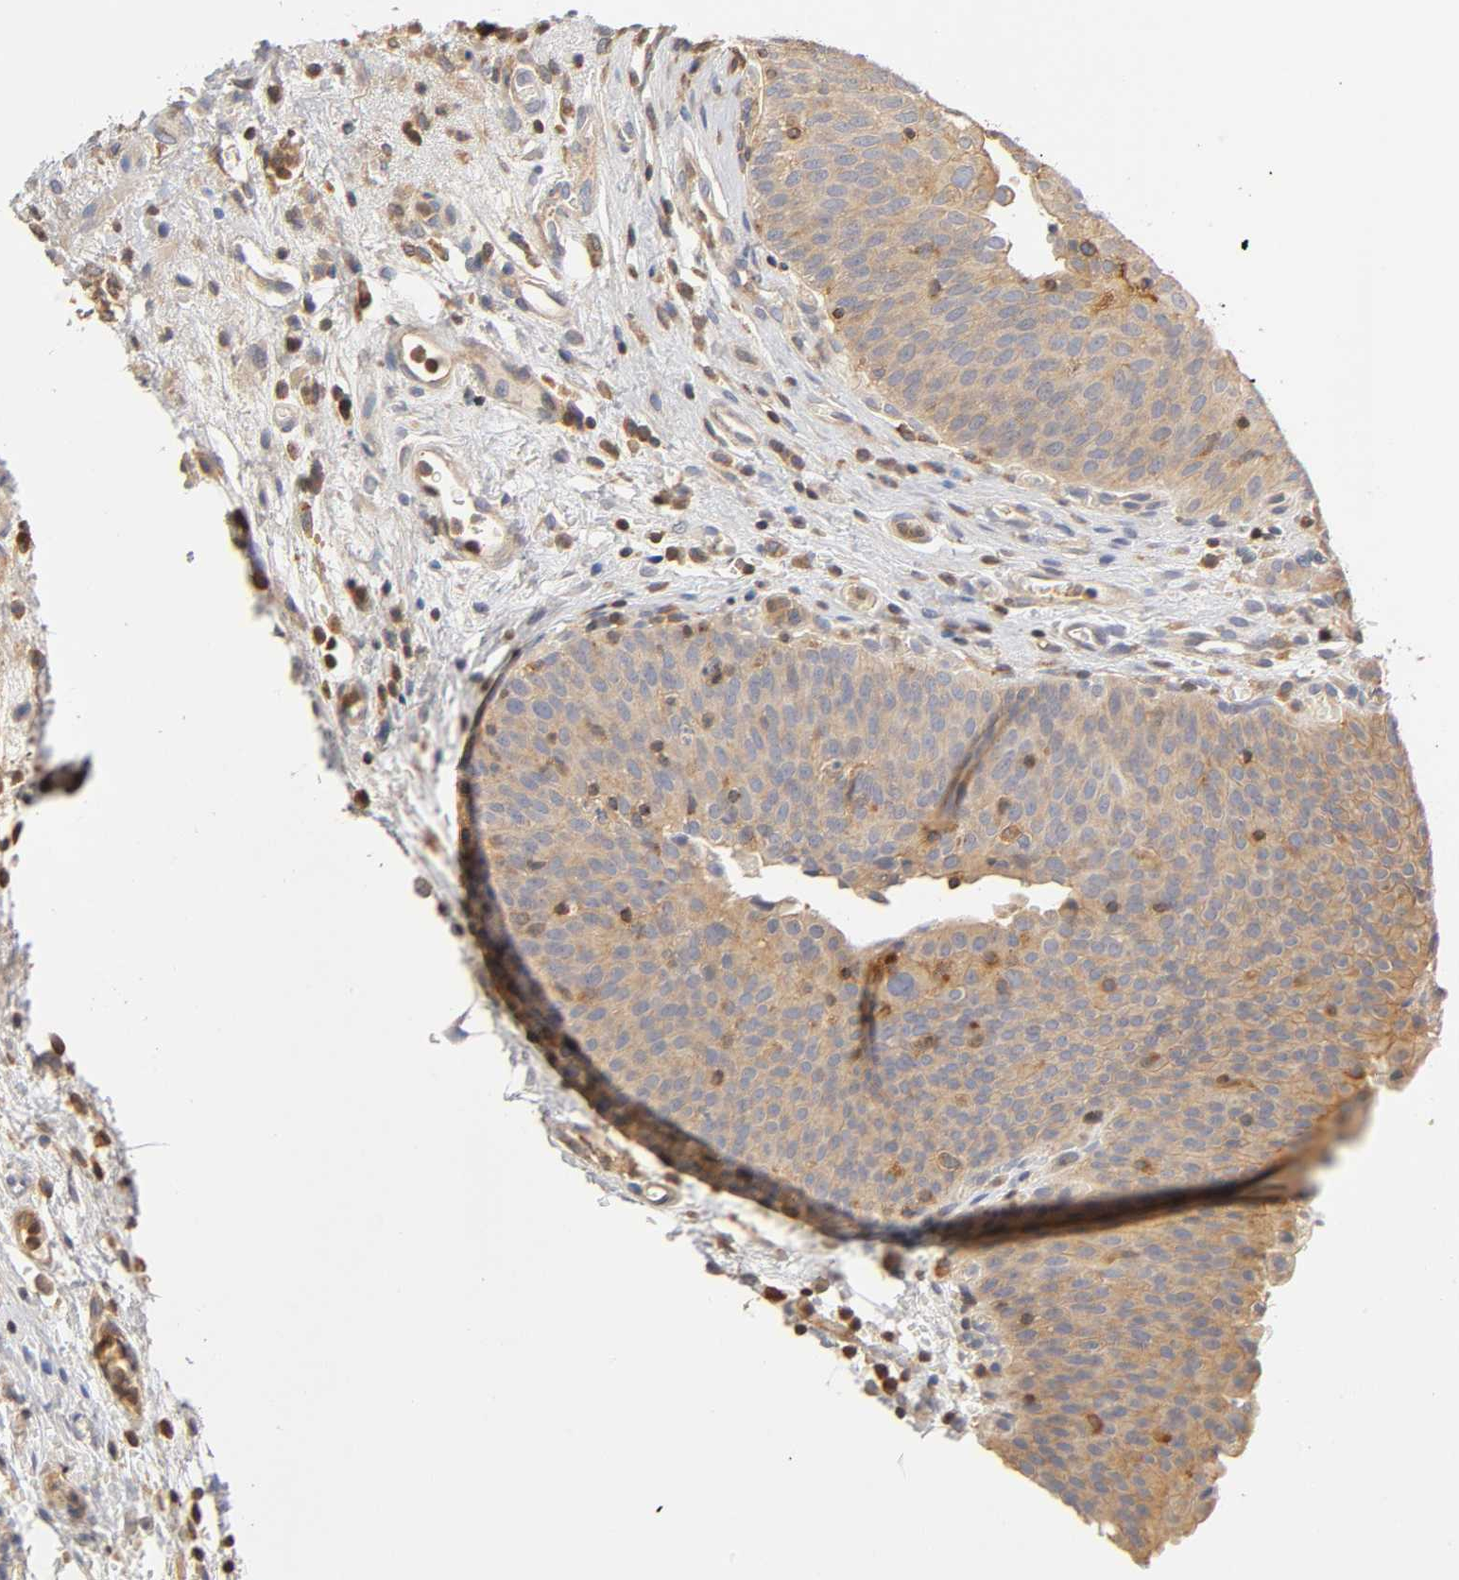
{"staining": {"intensity": "moderate", "quantity": ">75%", "location": "cytoplasmic/membranous"}, "tissue": "urinary bladder", "cell_type": "Urothelial cells", "image_type": "normal", "snomed": [{"axis": "morphology", "description": "Normal tissue, NOS"}, {"axis": "morphology", "description": "Dysplasia, NOS"}, {"axis": "topography", "description": "Urinary bladder"}], "caption": "IHC of normal urinary bladder demonstrates medium levels of moderate cytoplasmic/membranous positivity in about >75% of urothelial cells.", "gene": "RHOA", "patient": {"sex": "male", "age": 35}}